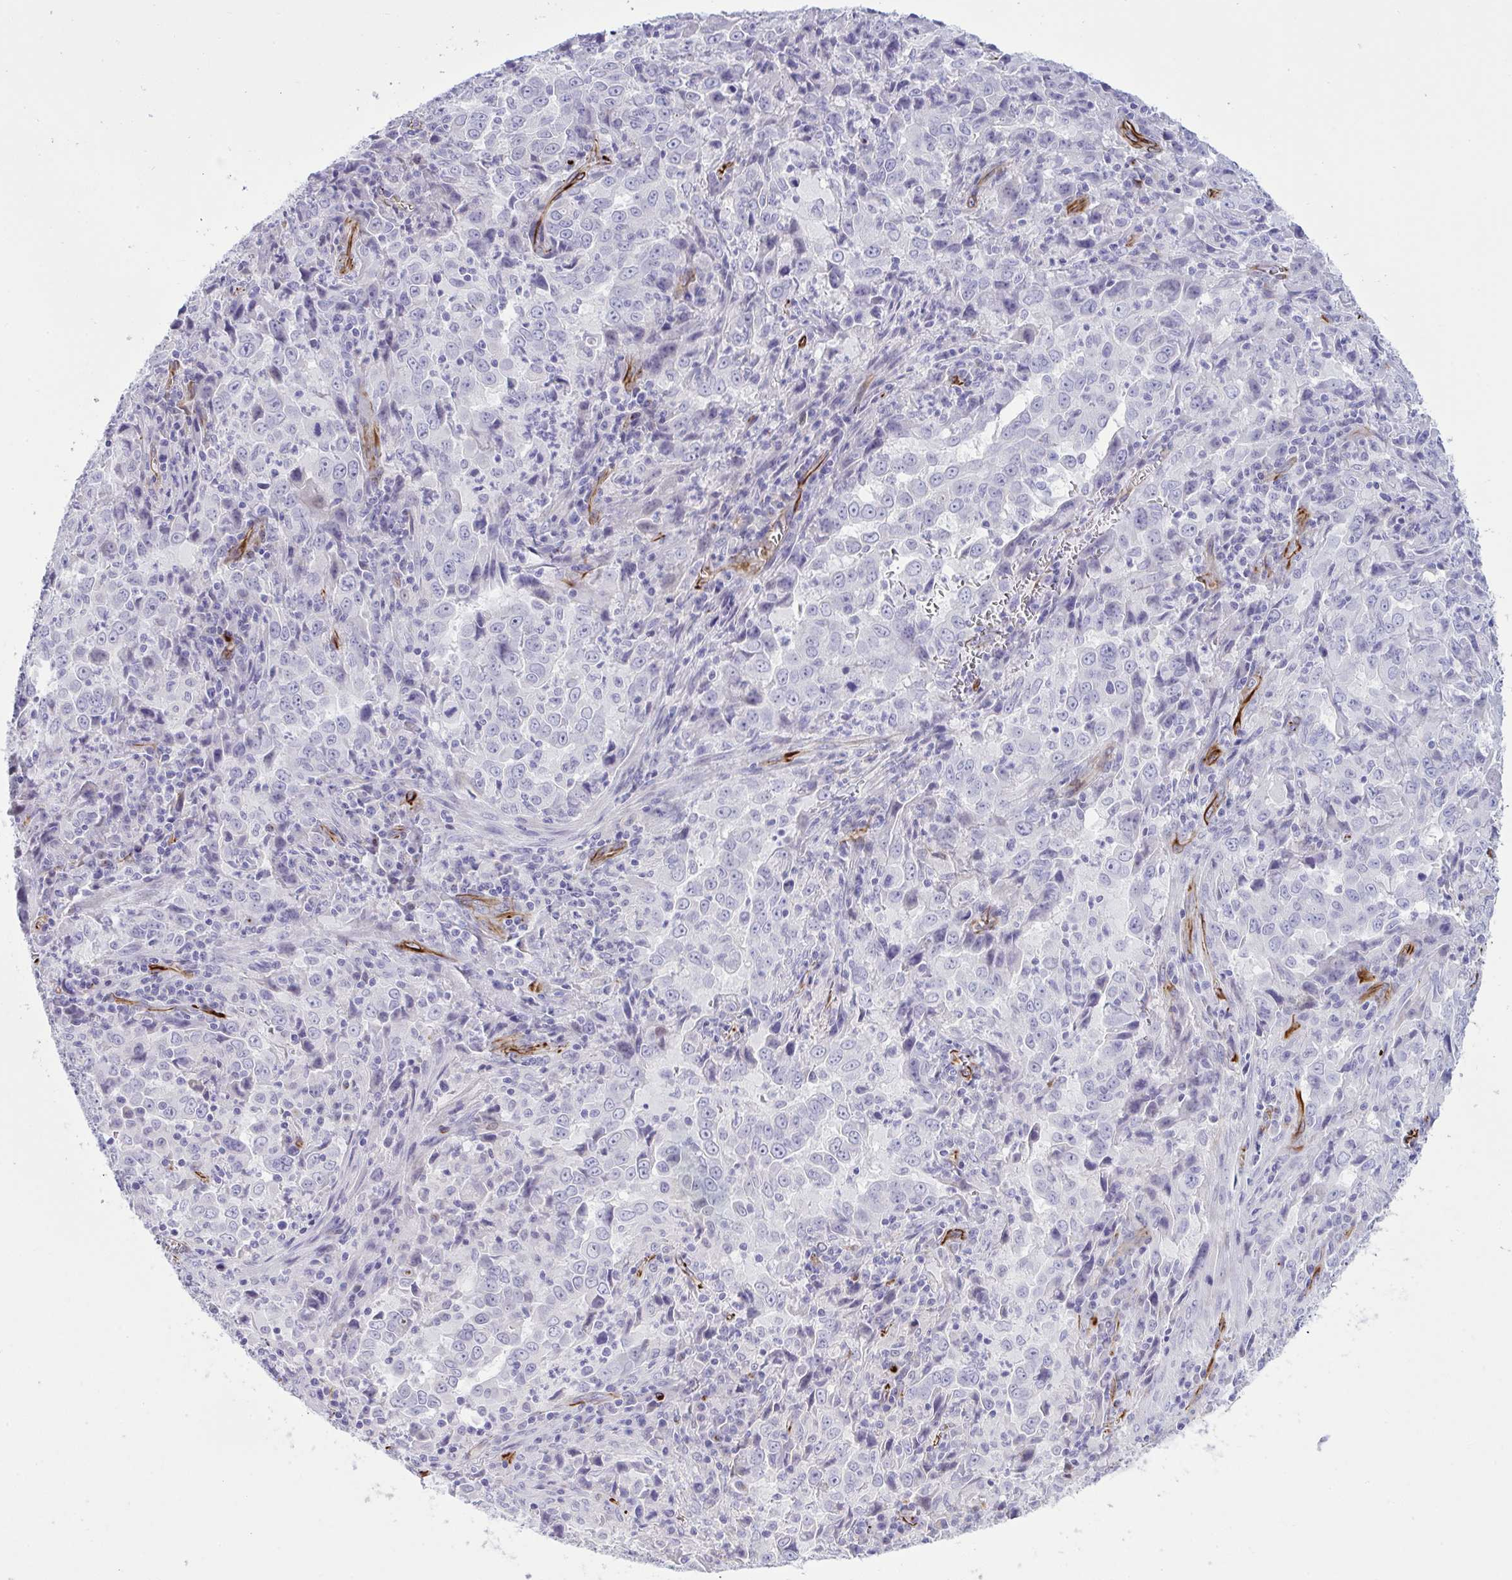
{"staining": {"intensity": "negative", "quantity": "none", "location": "none"}, "tissue": "lung cancer", "cell_type": "Tumor cells", "image_type": "cancer", "snomed": [{"axis": "morphology", "description": "Adenocarcinoma, NOS"}, {"axis": "topography", "description": "Lung"}], "caption": "An IHC histopathology image of adenocarcinoma (lung) is shown. There is no staining in tumor cells of adenocarcinoma (lung).", "gene": "SLC35B1", "patient": {"sex": "male", "age": 67}}